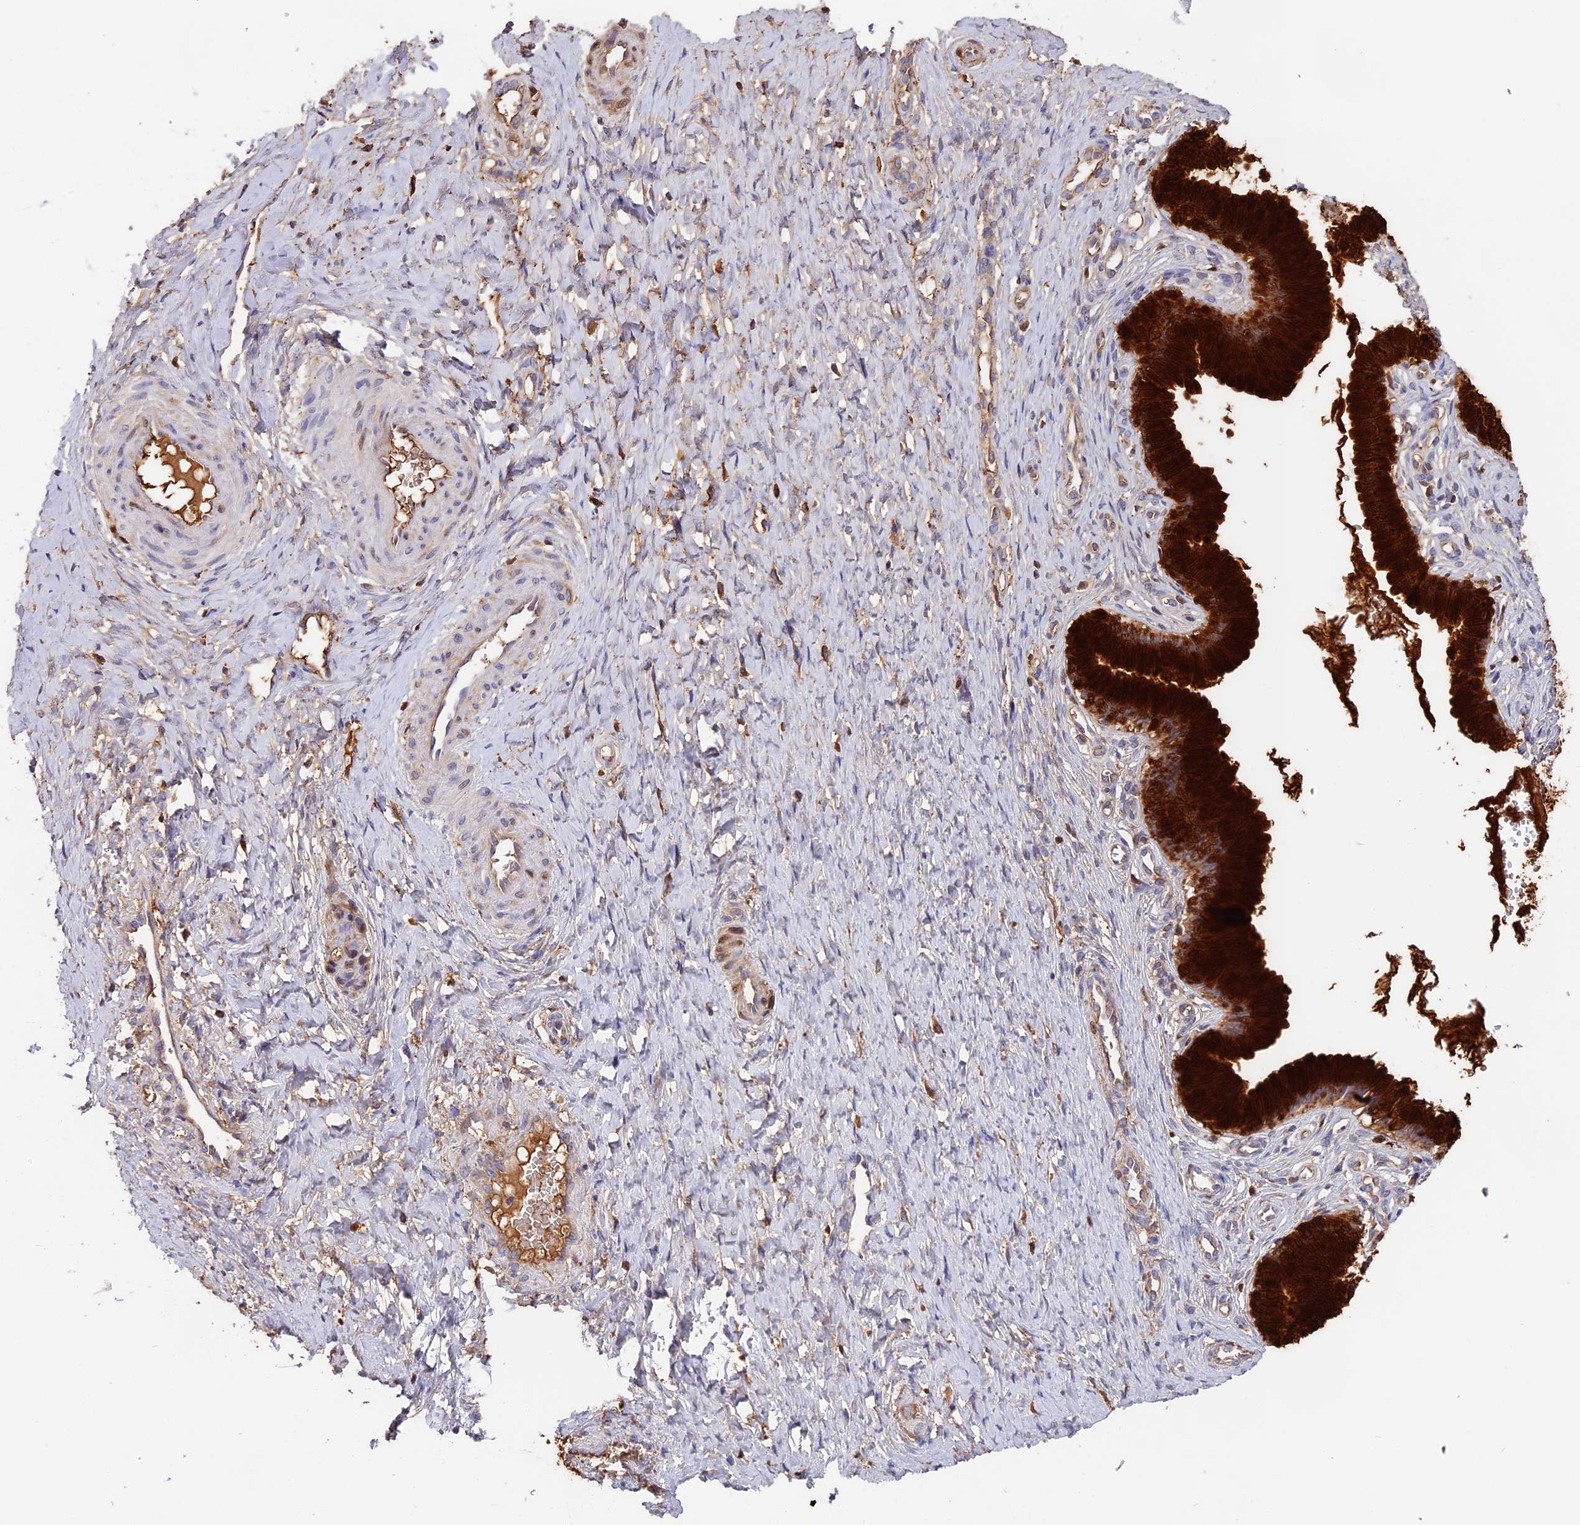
{"staining": {"intensity": "strong", "quantity": ">75%", "location": "cytoplasmic/membranous"}, "tissue": "cervix", "cell_type": "Glandular cells", "image_type": "normal", "snomed": [{"axis": "morphology", "description": "Normal tissue, NOS"}, {"axis": "topography", "description": "Cervix"}], "caption": "Brown immunohistochemical staining in unremarkable cervix displays strong cytoplasmic/membranous positivity in approximately >75% of glandular cells.", "gene": "ADGRD1", "patient": {"sex": "female", "age": 36}}